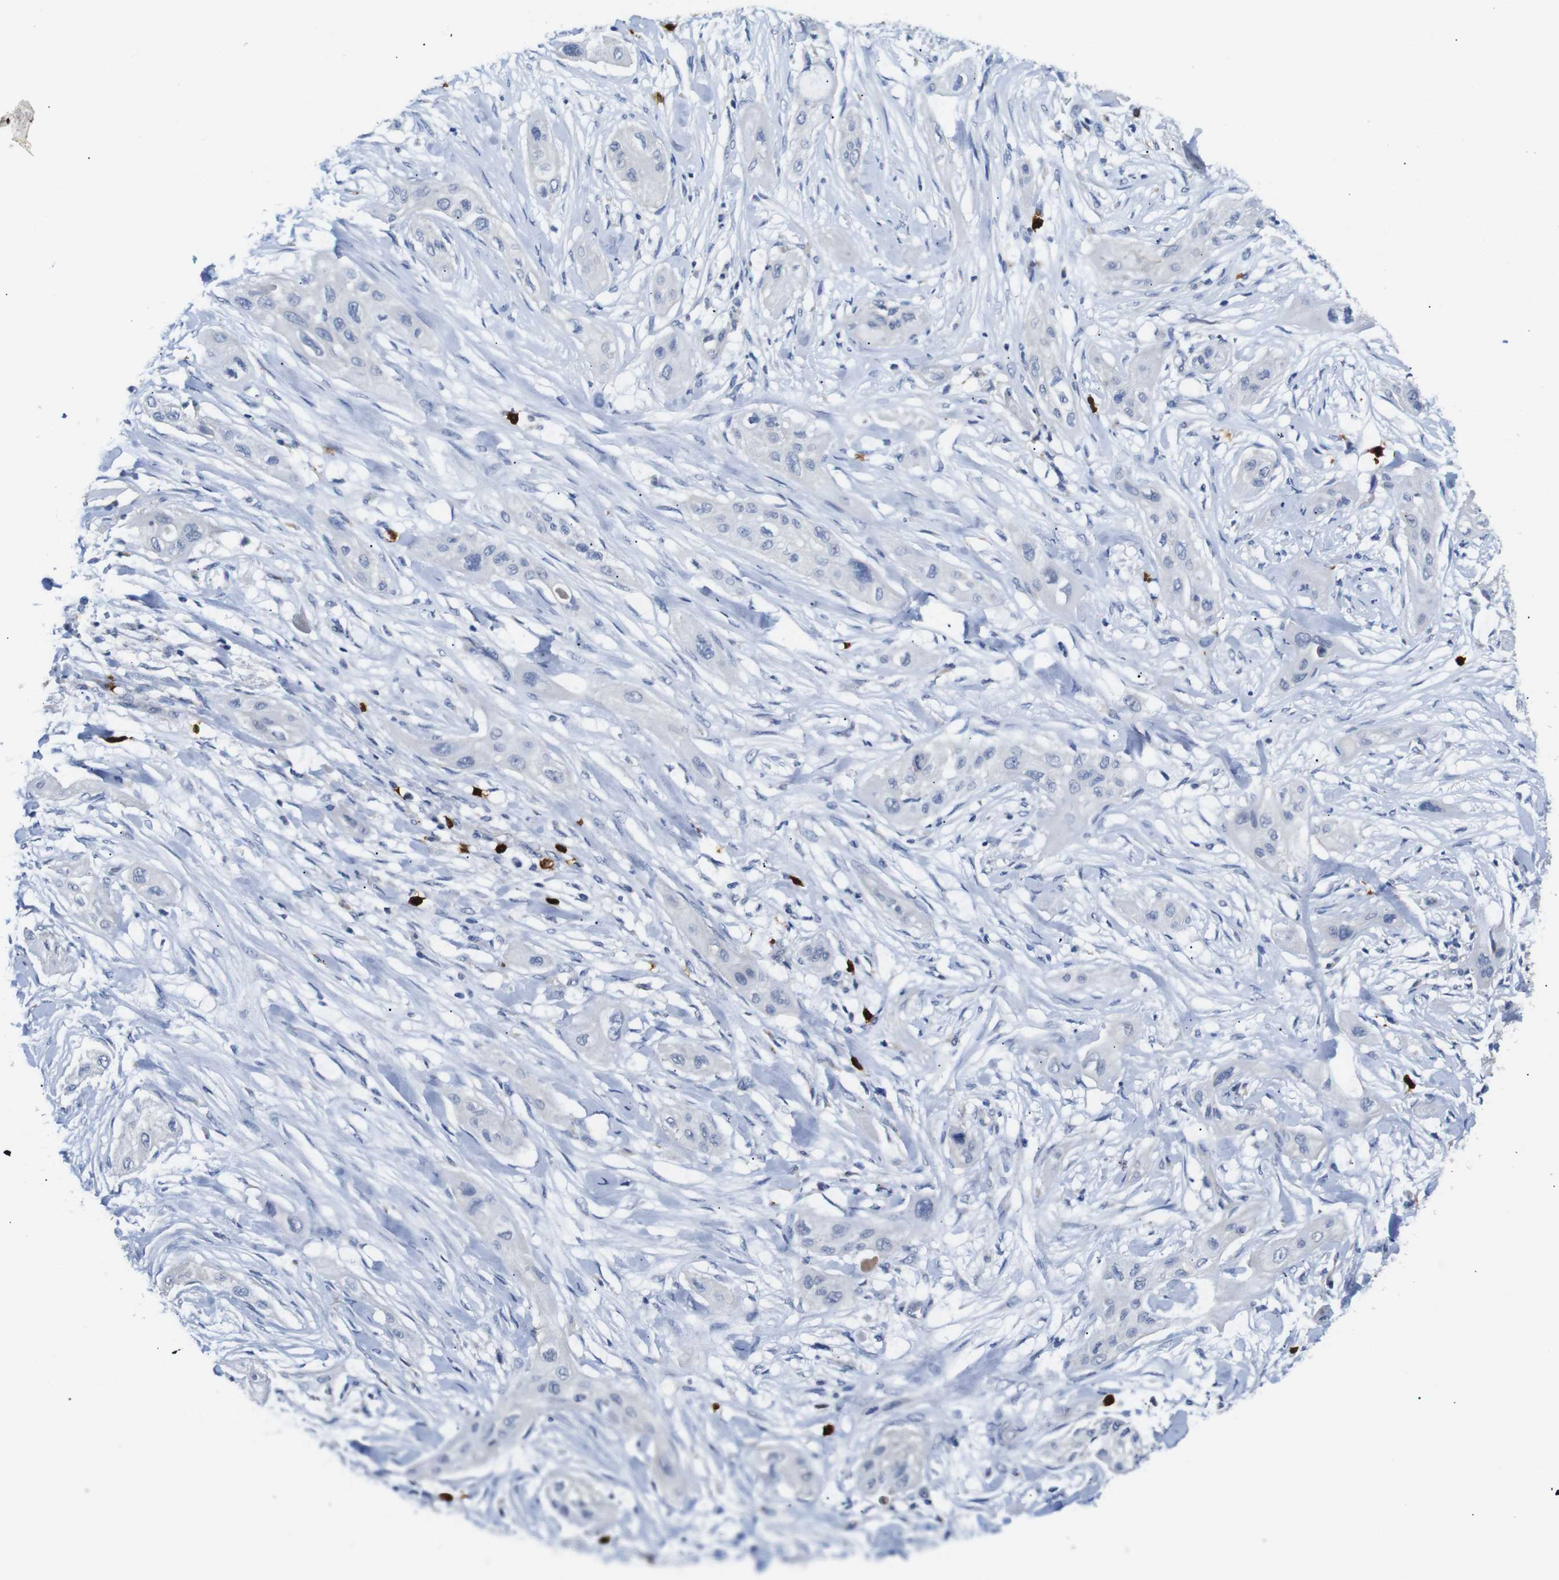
{"staining": {"intensity": "negative", "quantity": "none", "location": "none"}, "tissue": "lung cancer", "cell_type": "Tumor cells", "image_type": "cancer", "snomed": [{"axis": "morphology", "description": "Squamous cell carcinoma, NOS"}, {"axis": "topography", "description": "Lung"}], "caption": "Immunohistochemistry of human lung cancer (squamous cell carcinoma) demonstrates no expression in tumor cells. (Brightfield microscopy of DAB IHC at high magnification).", "gene": "ALOX15", "patient": {"sex": "female", "age": 47}}